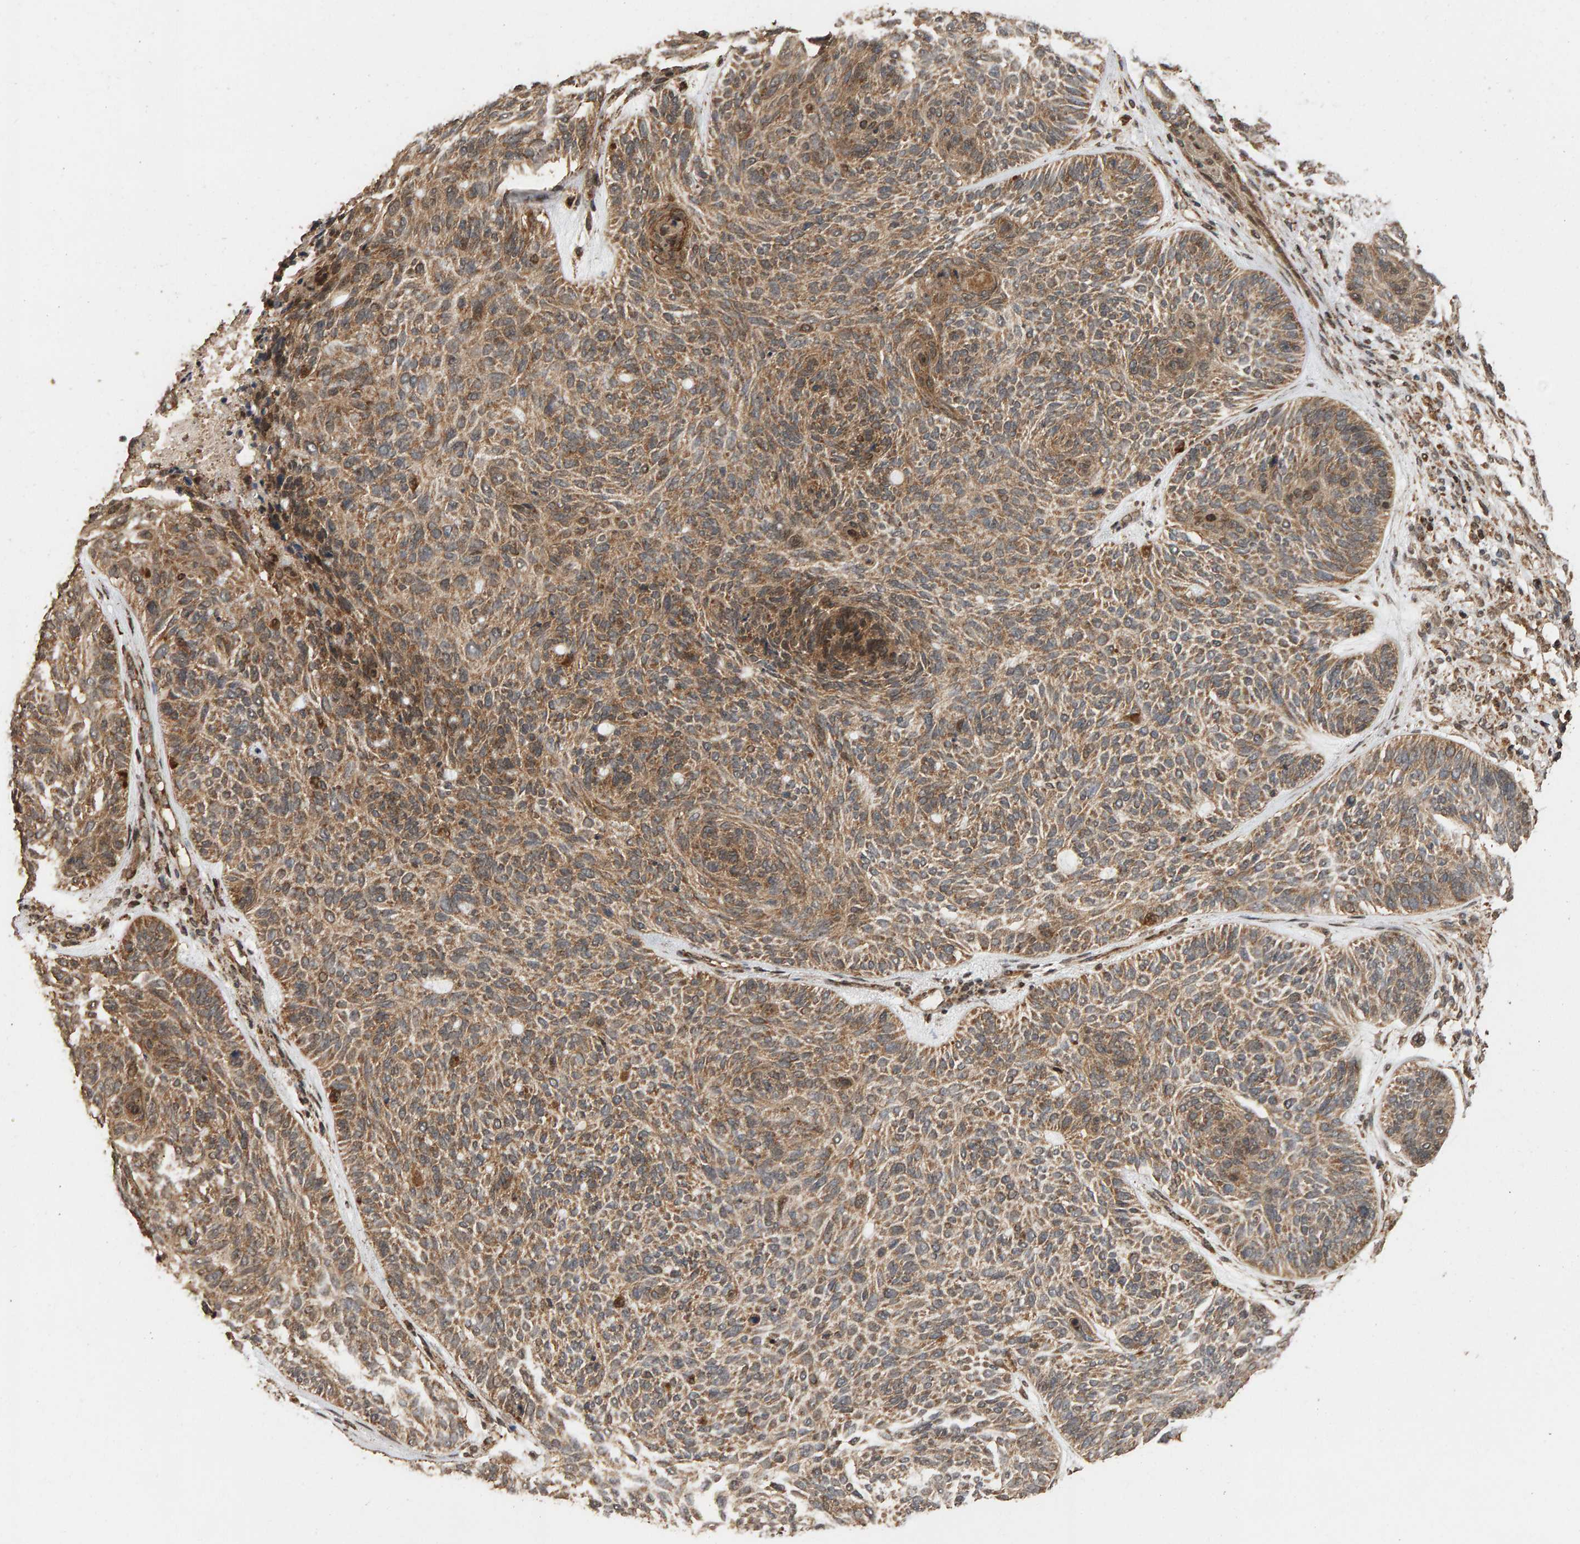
{"staining": {"intensity": "moderate", "quantity": ">75%", "location": "cytoplasmic/membranous"}, "tissue": "skin cancer", "cell_type": "Tumor cells", "image_type": "cancer", "snomed": [{"axis": "morphology", "description": "Basal cell carcinoma"}, {"axis": "topography", "description": "Skin"}], "caption": "Immunohistochemical staining of skin cancer reveals moderate cytoplasmic/membranous protein positivity in approximately >75% of tumor cells.", "gene": "GSTK1", "patient": {"sex": "male", "age": 55}}